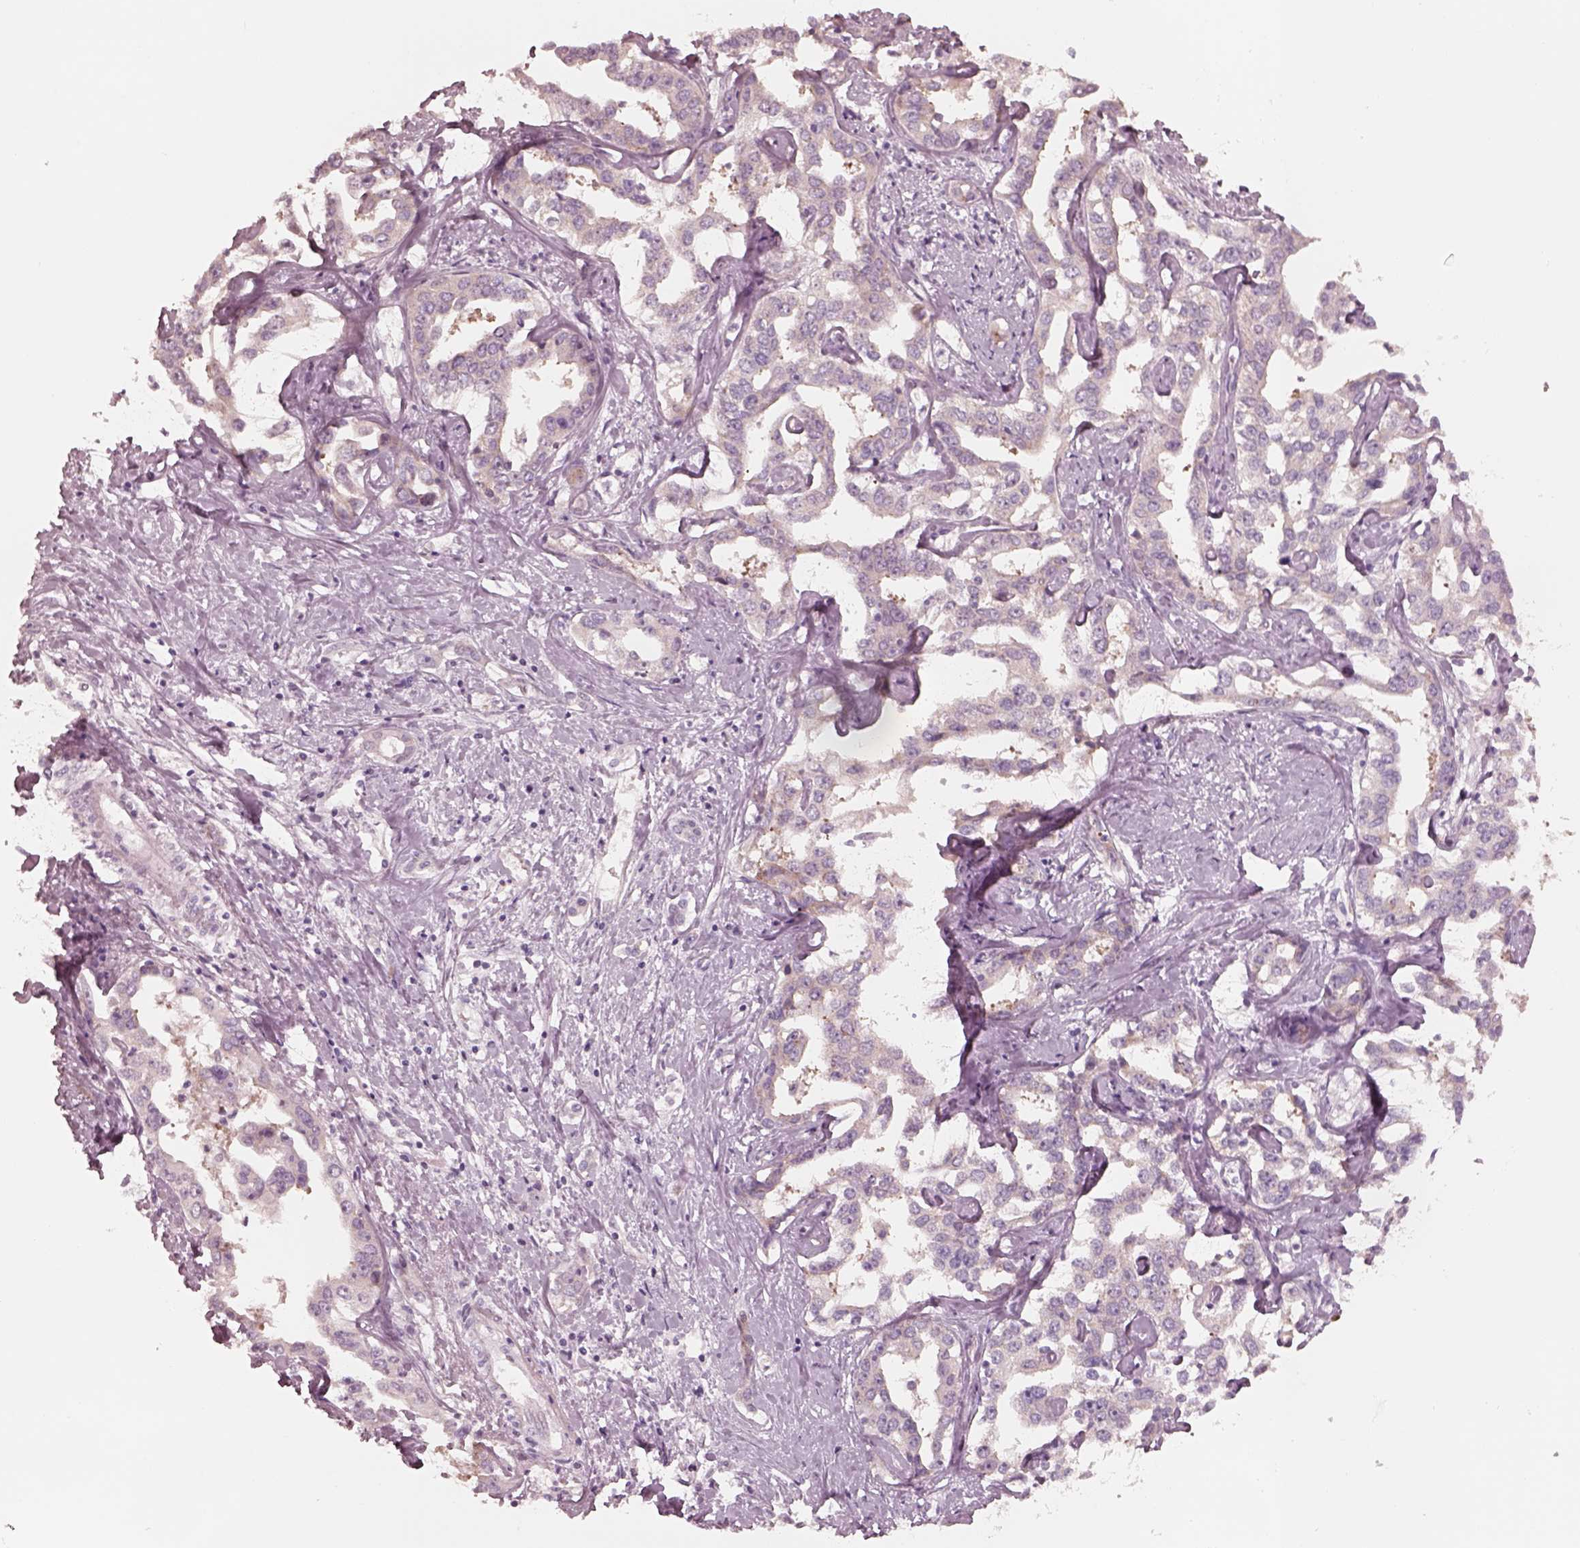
{"staining": {"intensity": "negative", "quantity": "none", "location": "none"}, "tissue": "liver cancer", "cell_type": "Tumor cells", "image_type": "cancer", "snomed": [{"axis": "morphology", "description": "Cholangiocarcinoma"}, {"axis": "topography", "description": "Liver"}], "caption": "Immunohistochemical staining of human liver cholangiocarcinoma shows no significant positivity in tumor cells. (DAB immunohistochemistry (IHC) with hematoxylin counter stain).", "gene": "RAB3C", "patient": {"sex": "male", "age": 59}}